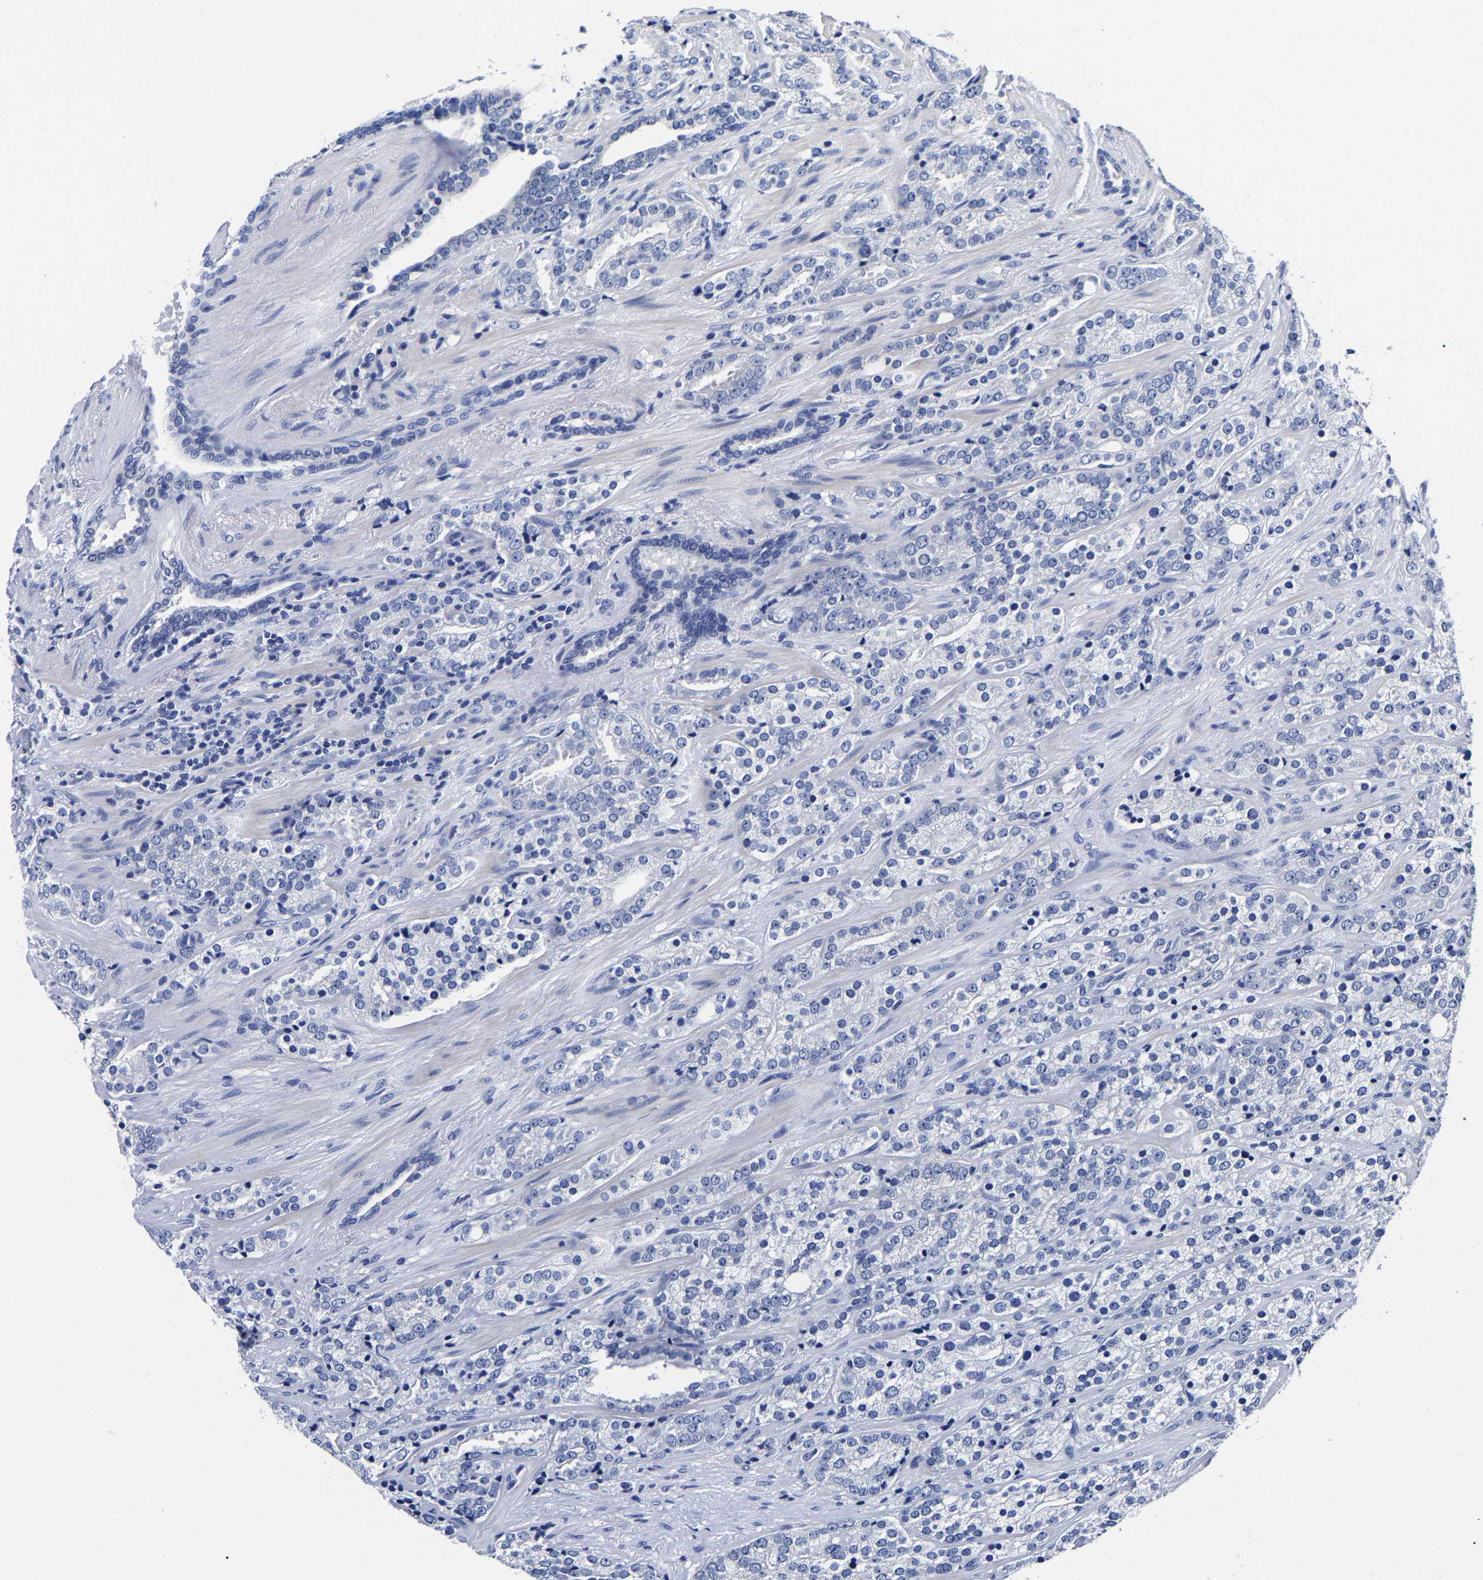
{"staining": {"intensity": "negative", "quantity": "none", "location": "none"}, "tissue": "prostate cancer", "cell_type": "Tumor cells", "image_type": "cancer", "snomed": [{"axis": "morphology", "description": "Adenocarcinoma, High grade"}, {"axis": "topography", "description": "Prostate"}], "caption": "There is no significant staining in tumor cells of prostate cancer.", "gene": "CPA2", "patient": {"sex": "male", "age": 71}}